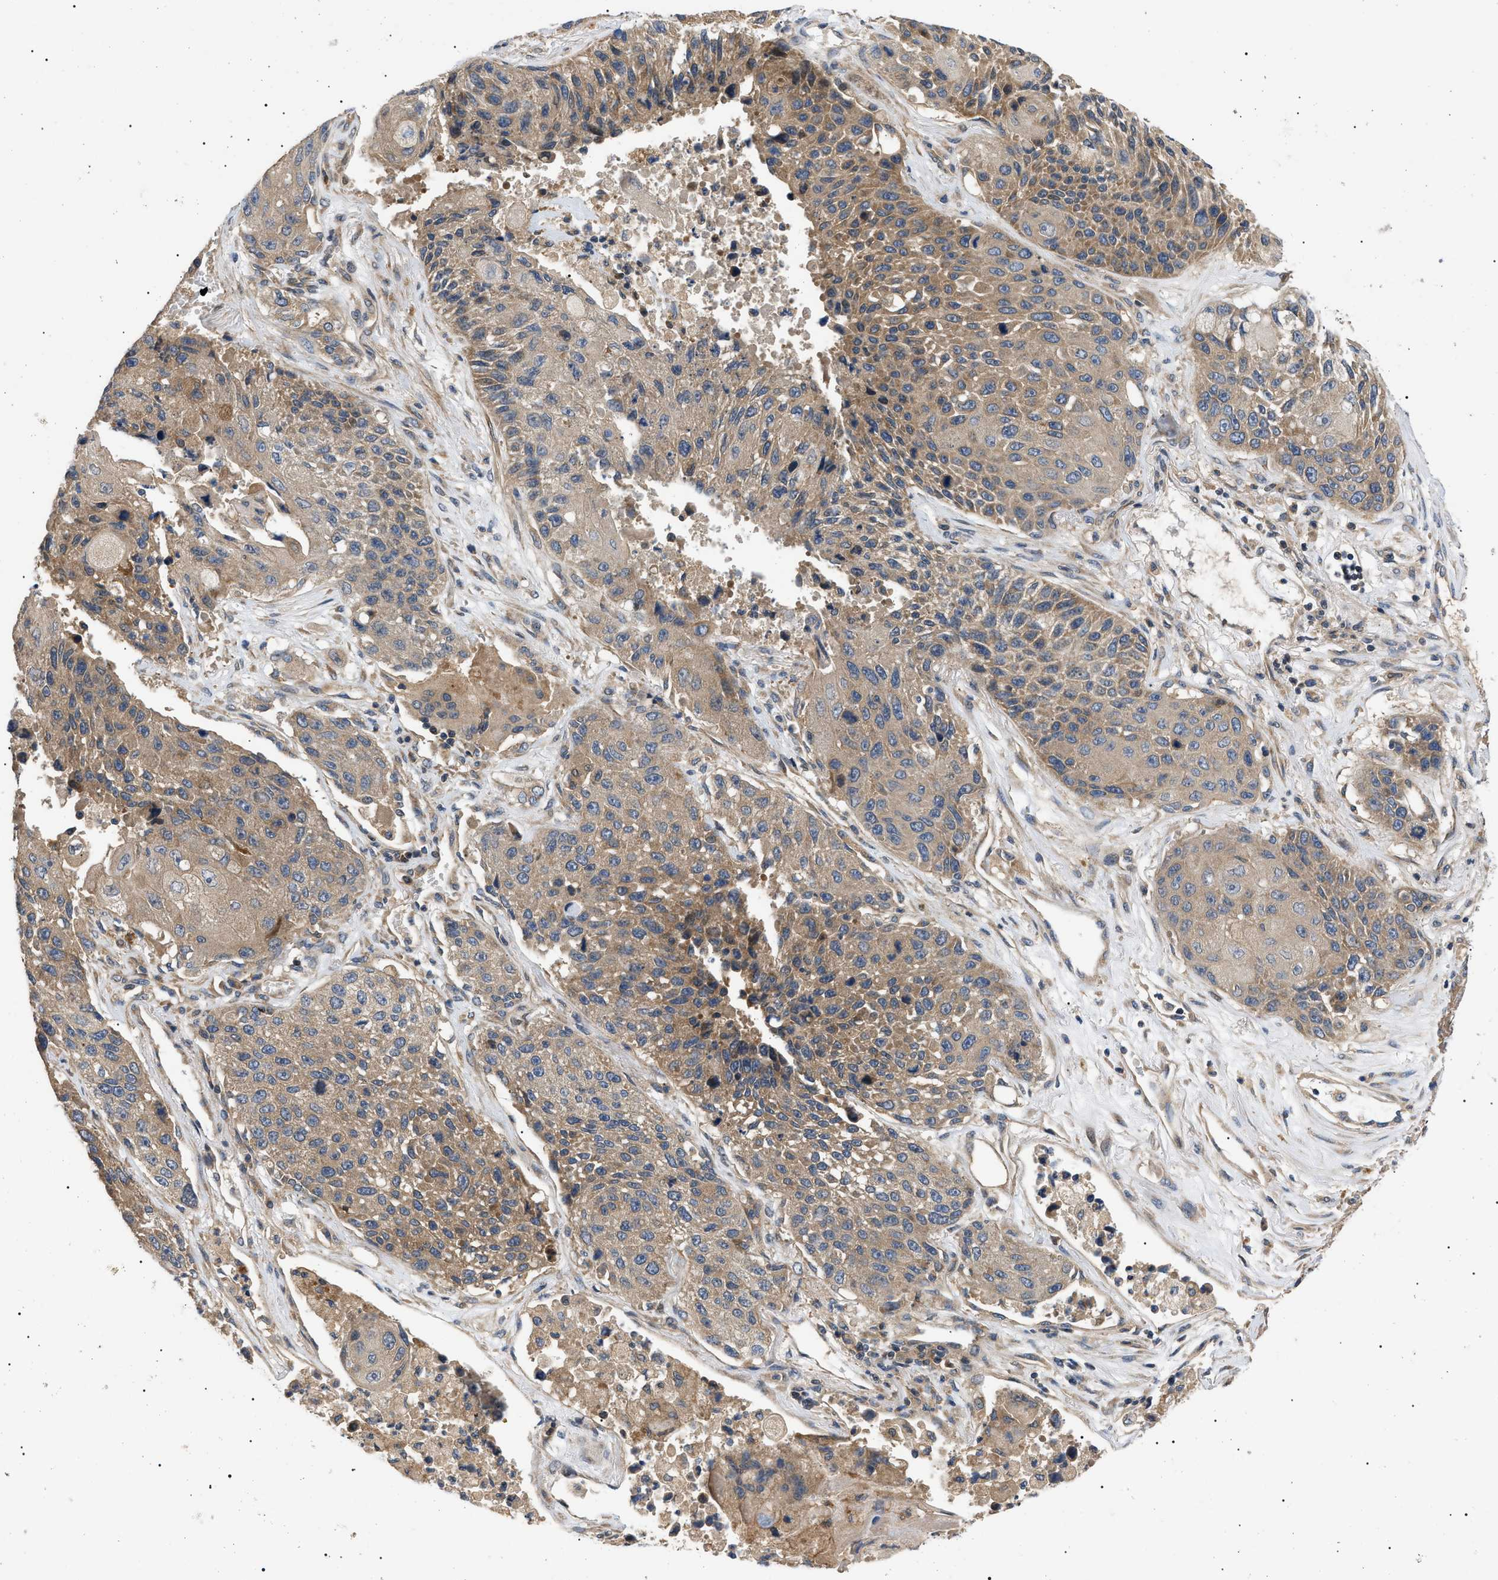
{"staining": {"intensity": "moderate", "quantity": ">75%", "location": "cytoplasmic/membranous"}, "tissue": "lung cancer", "cell_type": "Tumor cells", "image_type": "cancer", "snomed": [{"axis": "morphology", "description": "Squamous cell carcinoma, NOS"}, {"axis": "topography", "description": "Lung"}], "caption": "High-magnification brightfield microscopy of lung cancer stained with DAB (3,3'-diaminobenzidine) (brown) and counterstained with hematoxylin (blue). tumor cells exhibit moderate cytoplasmic/membranous expression is appreciated in approximately>75% of cells. The staining is performed using DAB brown chromogen to label protein expression. The nuclei are counter-stained blue using hematoxylin.", "gene": "PPM1B", "patient": {"sex": "male", "age": 61}}